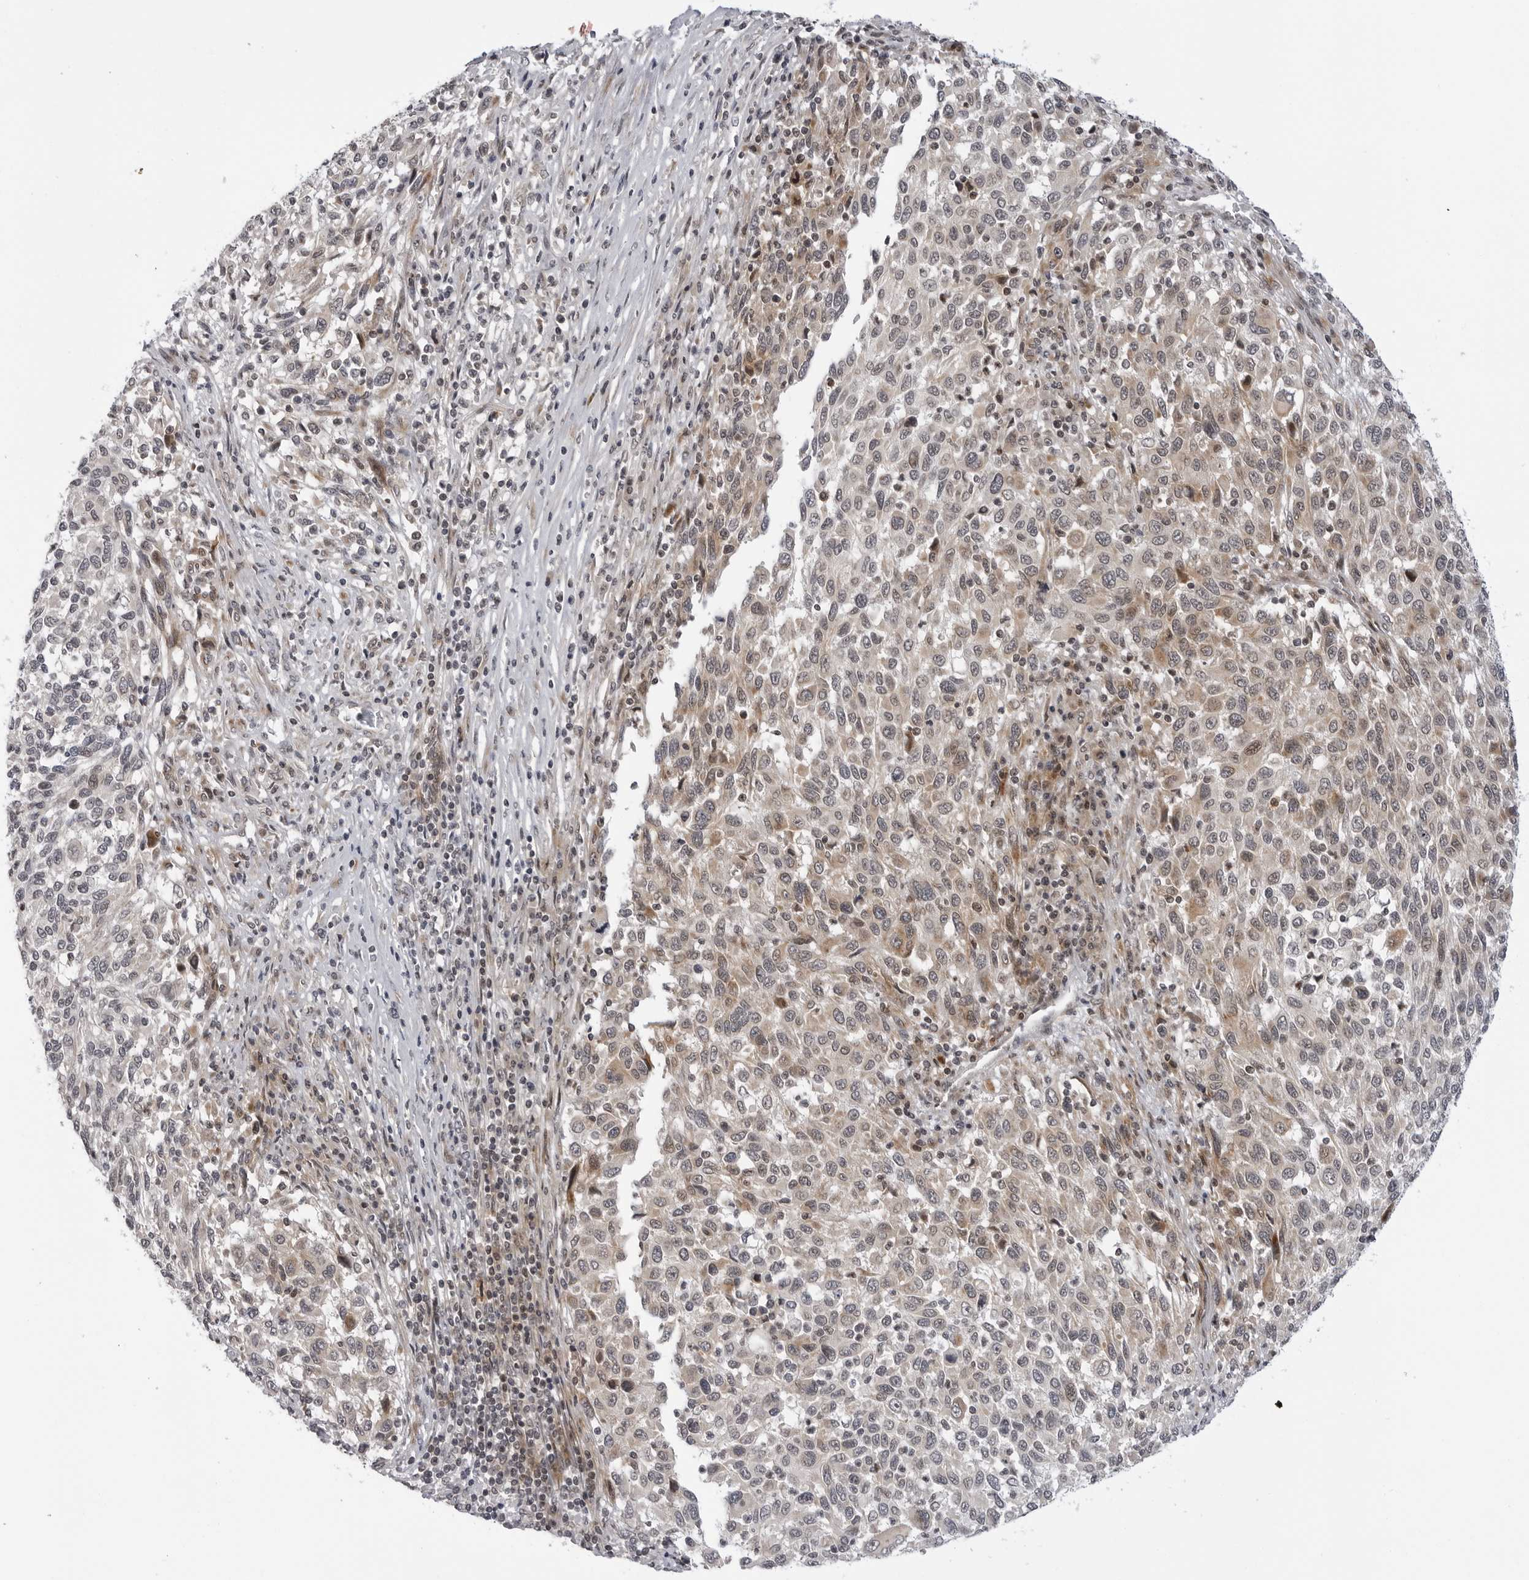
{"staining": {"intensity": "moderate", "quantity": "25%-75%", "location": "cytoplasmic/membranous"}, "tissue": "melanoma", "cell_type": "Tumor cells", "image_type": "cancer", "snomed": [{"axis": "morphology", "description": "Malignant melanoma, Metastatic site"}, {"axis": "topography", "description": "Lymph node"}], "caption": "There is medium levels of moderate cytoplasmic/membranous expression in tumor cells of melanoma, as demonstrated by immunohistochemical staining (brown color).", "gene": "ADAMTS5", "patient": {"sex": "male", "age": 61}}